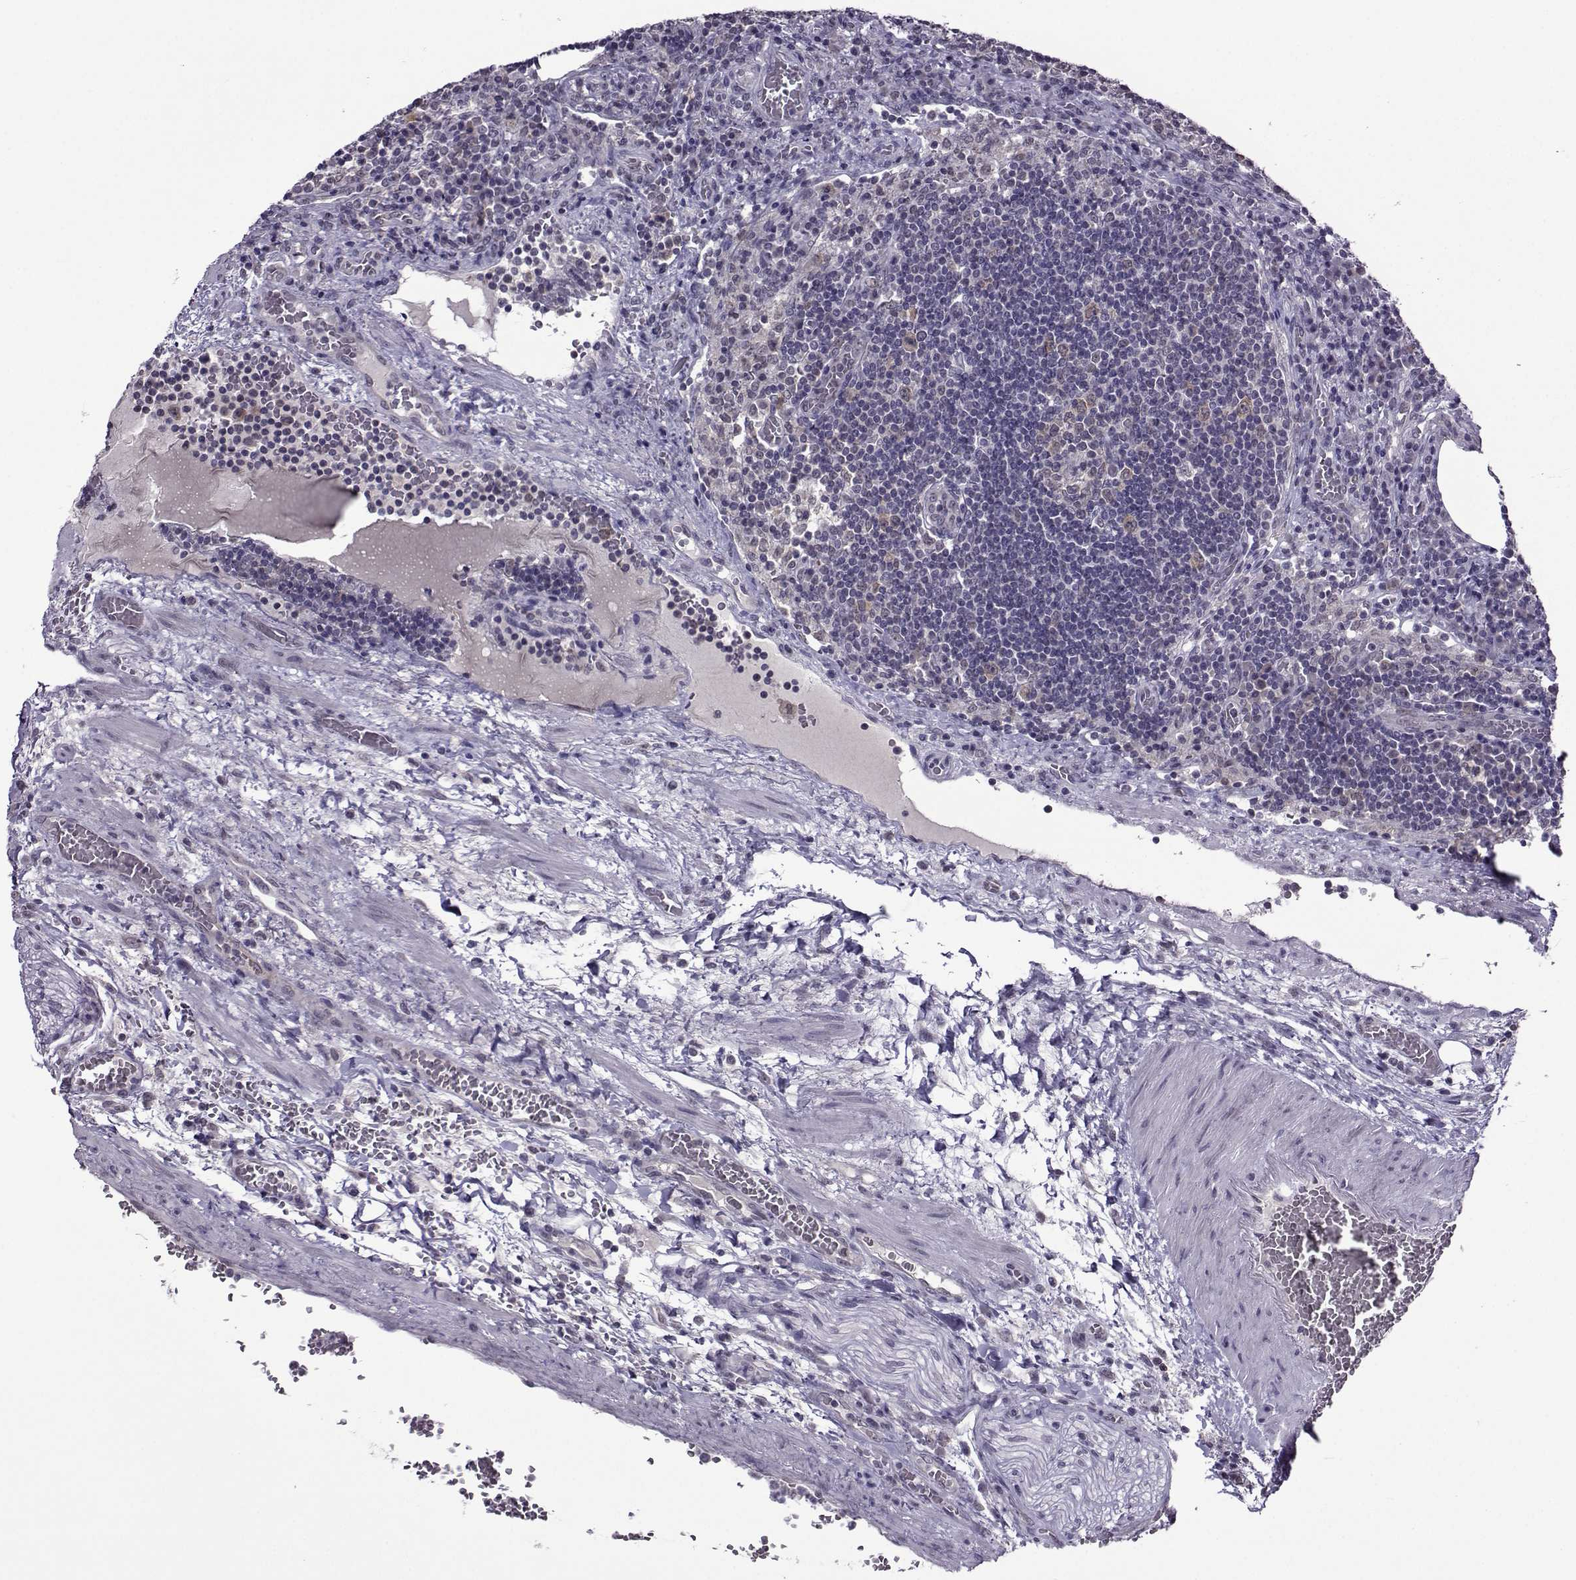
{"staining": {"intensity": "weak", "quantity": "<25%", "location": "cytoplasmic/membranous"}, "tissue": "lymph node", "cell_type": "Germinal center cells", "image_type": "normal", "snomed": [{"axis": "morphology", "description": "Normal tissue, NOS"}, {"axis": "topography", "description": "Lymph node"}], "caption": "Immunohistochemistry photomicrograph of benign lymph node: human lymph node stained with DAB demonstrates no significant protein positivity in germinal center cells.", "gene": "DDX20", "patient": {"sex": "male", "age": 63}}